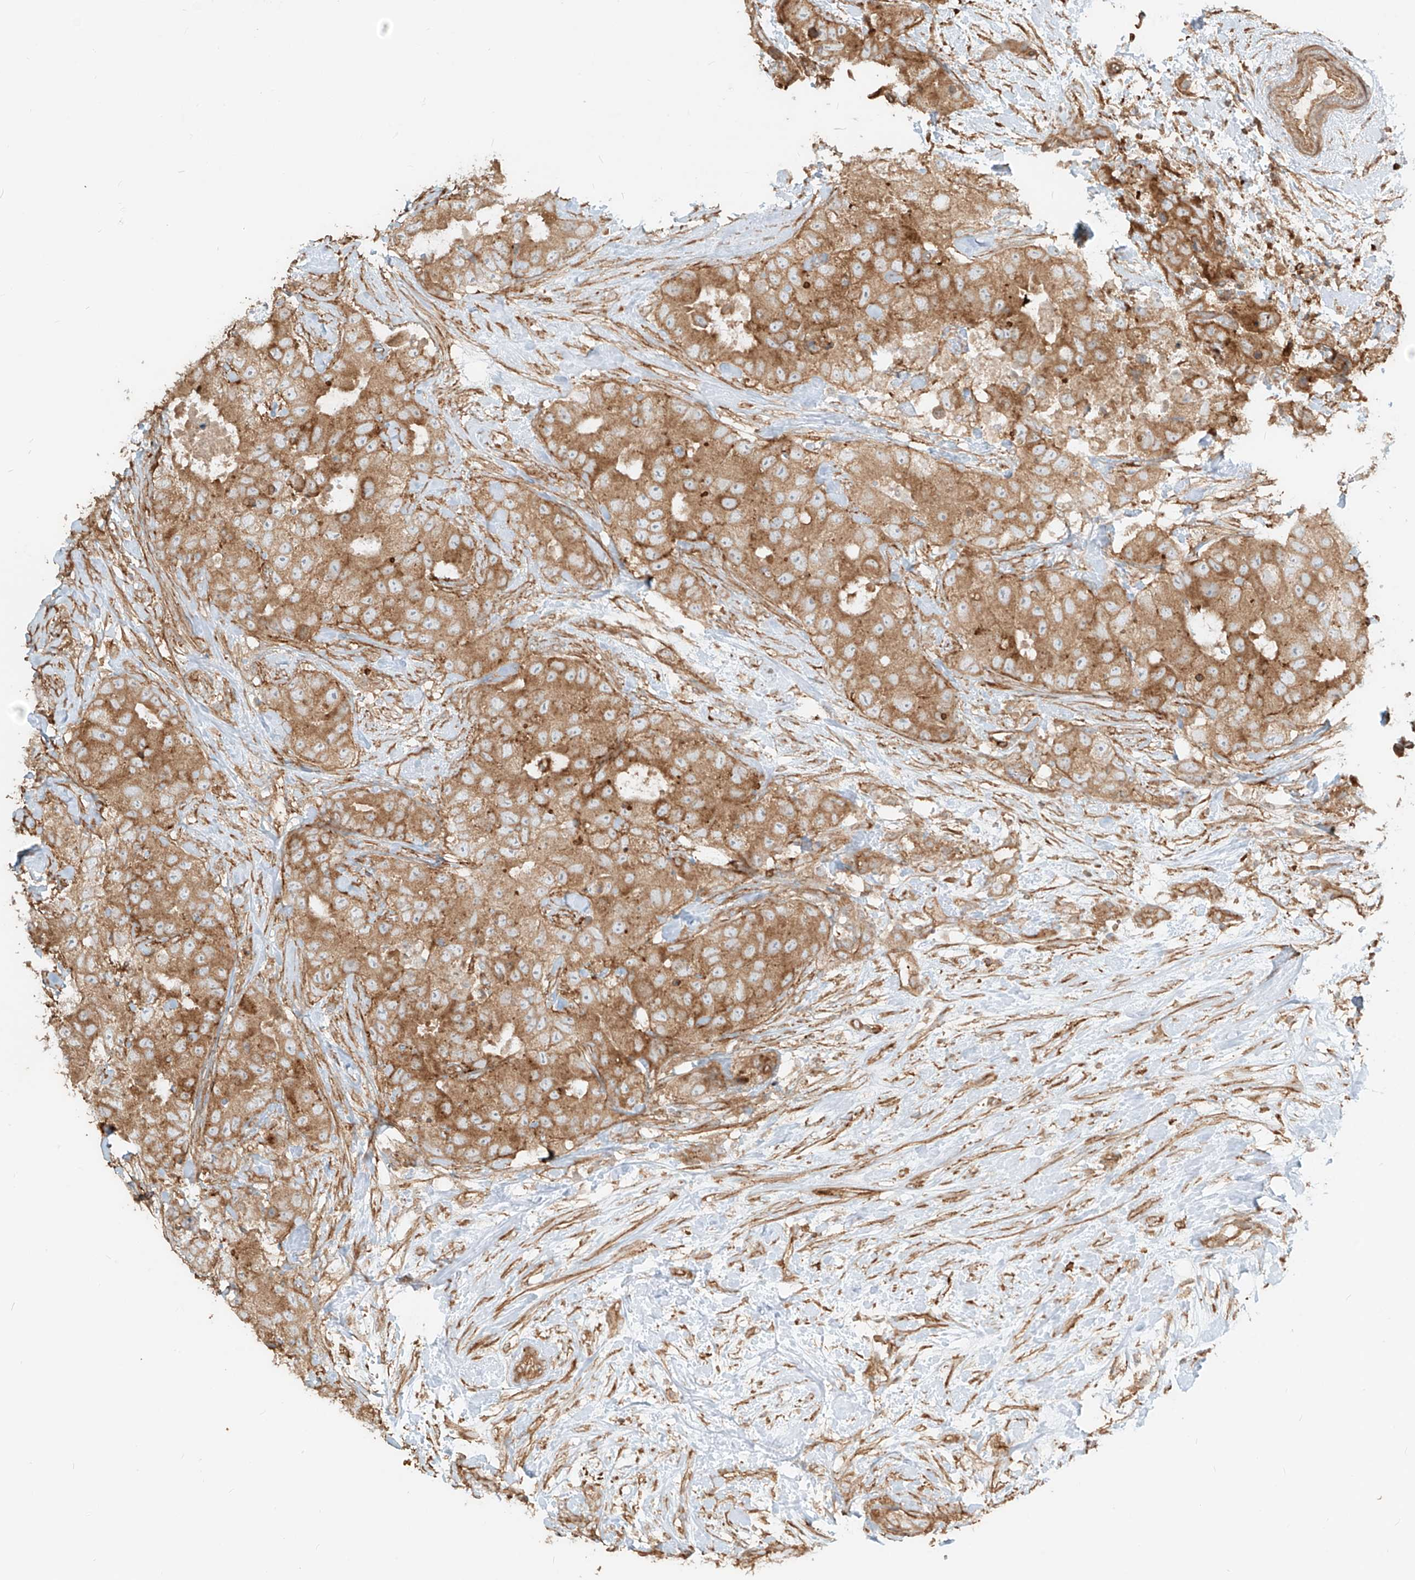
{"staining": {"intensity": "moderate", "quantity": ">75%", "location": "cytoplasmic/membranous"}, "tissue": "breast cancer", "cell_type": "Tumor cells", "image_type": "cancer", "snomed": [{"axis": "morphology", "description": "Duct carcinoma"}, {"axis": "topography", "description": "Breast"}], "caption": "Moderate cytoplasmic/membranous positivity for a protein is appreciated in approximately >75% of tumor cells of breast invasive ductal carcinoma using IHC.", "gene": "CCDC115", "patient": {"sex": "female", "age": 62}}